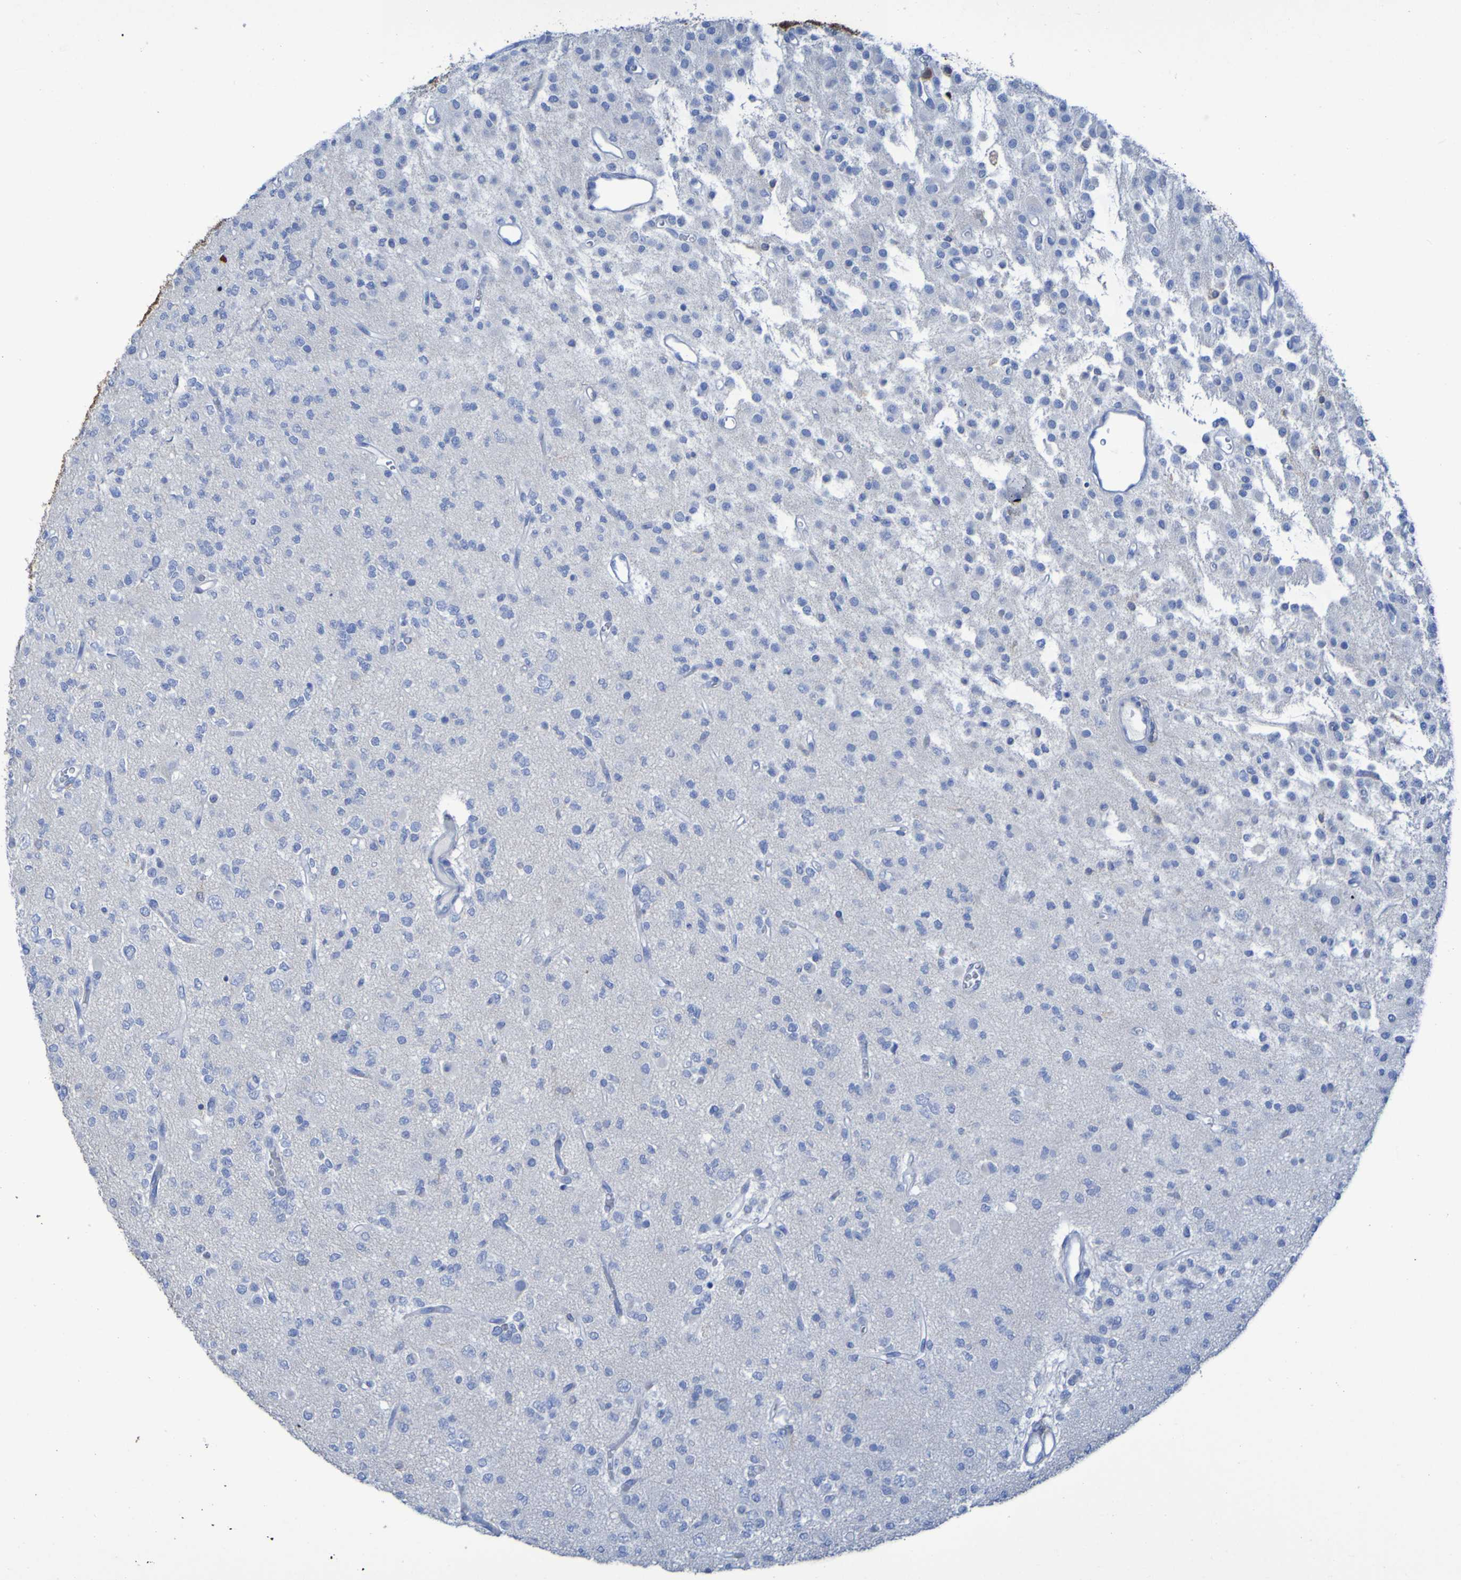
{"staining": {"intensity": "negative", "quantity": "none", "location": "none"}, "tissue": "glioma", "cell_type": "Tumor cells", "image_type": "cancer", "snomed": [{"axis": "morphology", "description": "Glioma, malignant, Low grade"}, {"axis": "topography", "description": "Brain"}], "caption": "IHC image of human malignant low-grade glioma stained for a protein (brown), which displays no staining in tumor cells.", "gene": "MPPE1", "patient": {"sex": "male", "age": 38}}